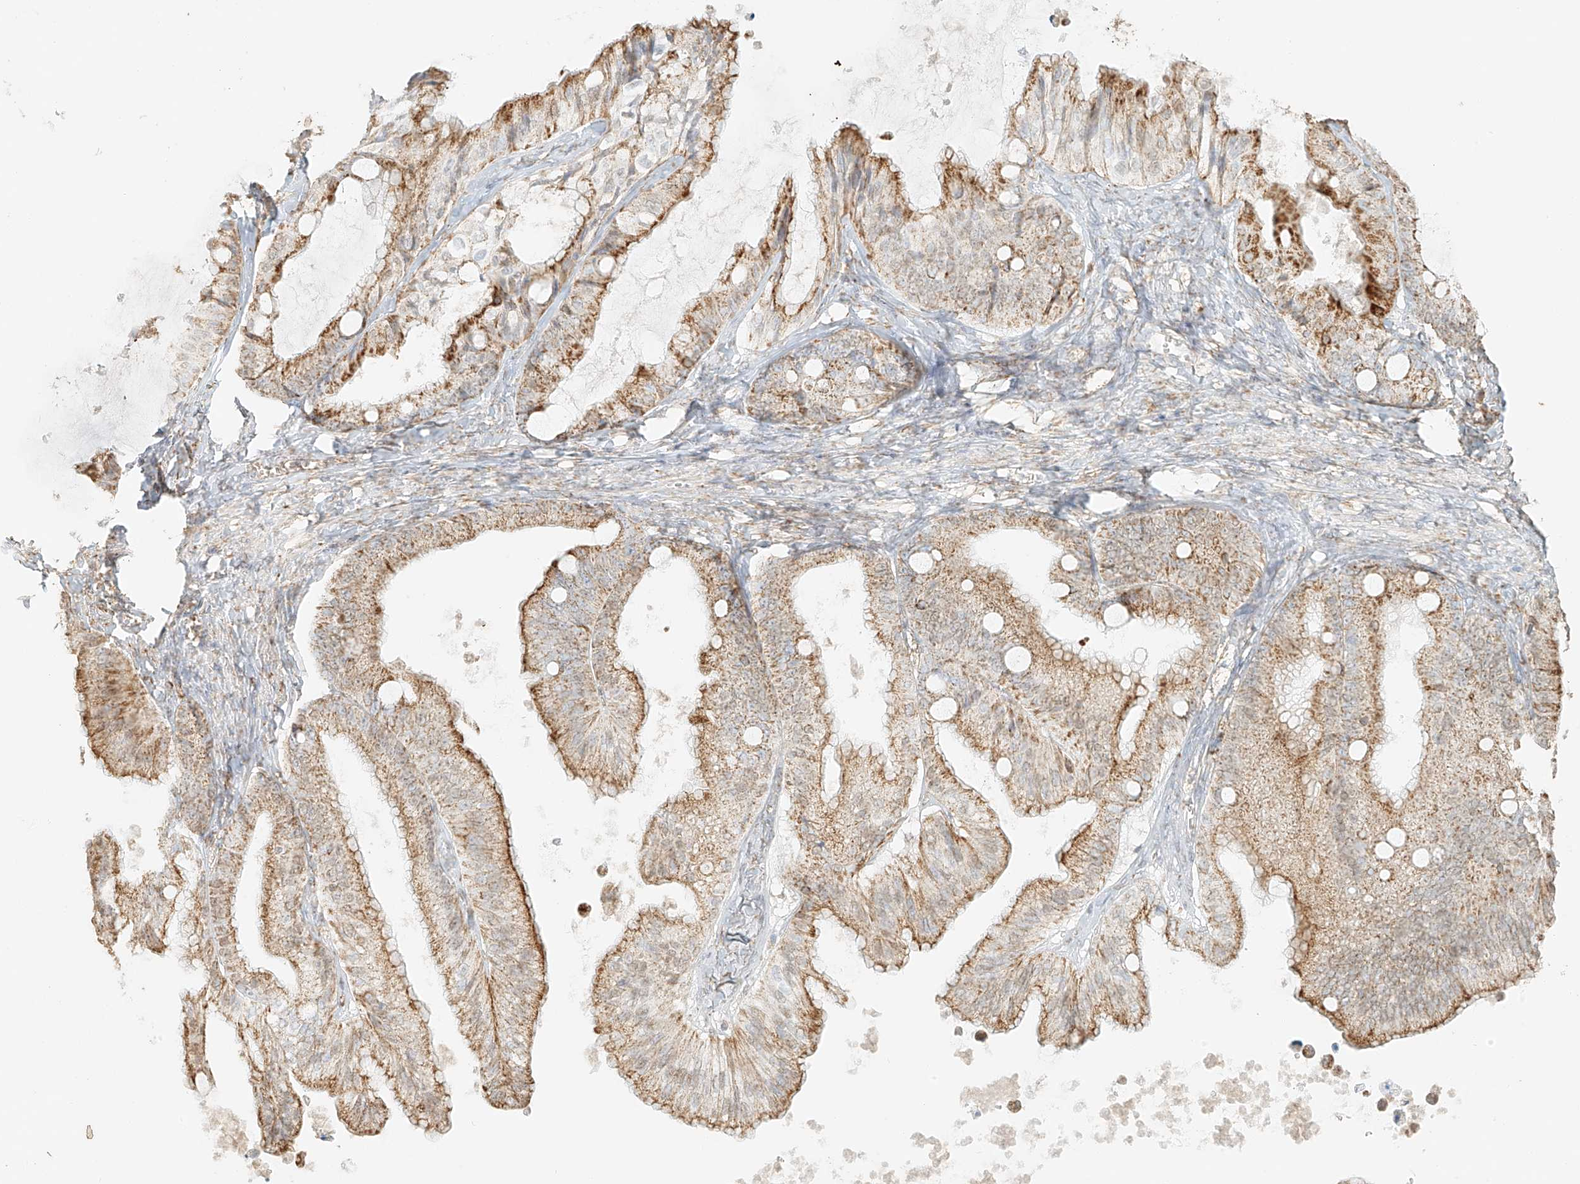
{"staining": {"intensity": "moderate", "quantity": ">75%", "location": "cytoplasmic/membranous"}, "tissue": "ovarian cancer", "cell_type": "Tumor cells", "image_type": "cancer", "snomed": [{"axis": "morphology", "description": "Cystadenocarcinoma, mucinous, NOS"}, {"axis": "topography", "description": "Ovary"}], "caption": "There is medium levels of moderate cytoplasmic/membranous expression in tumor cells of mucinous cystadenocarcinoma (ovarian), as demonstrated by immunohistochemical staining (brown color).", "gene": "MIPEP", "patient": {"sex": "female", "age": 71}}